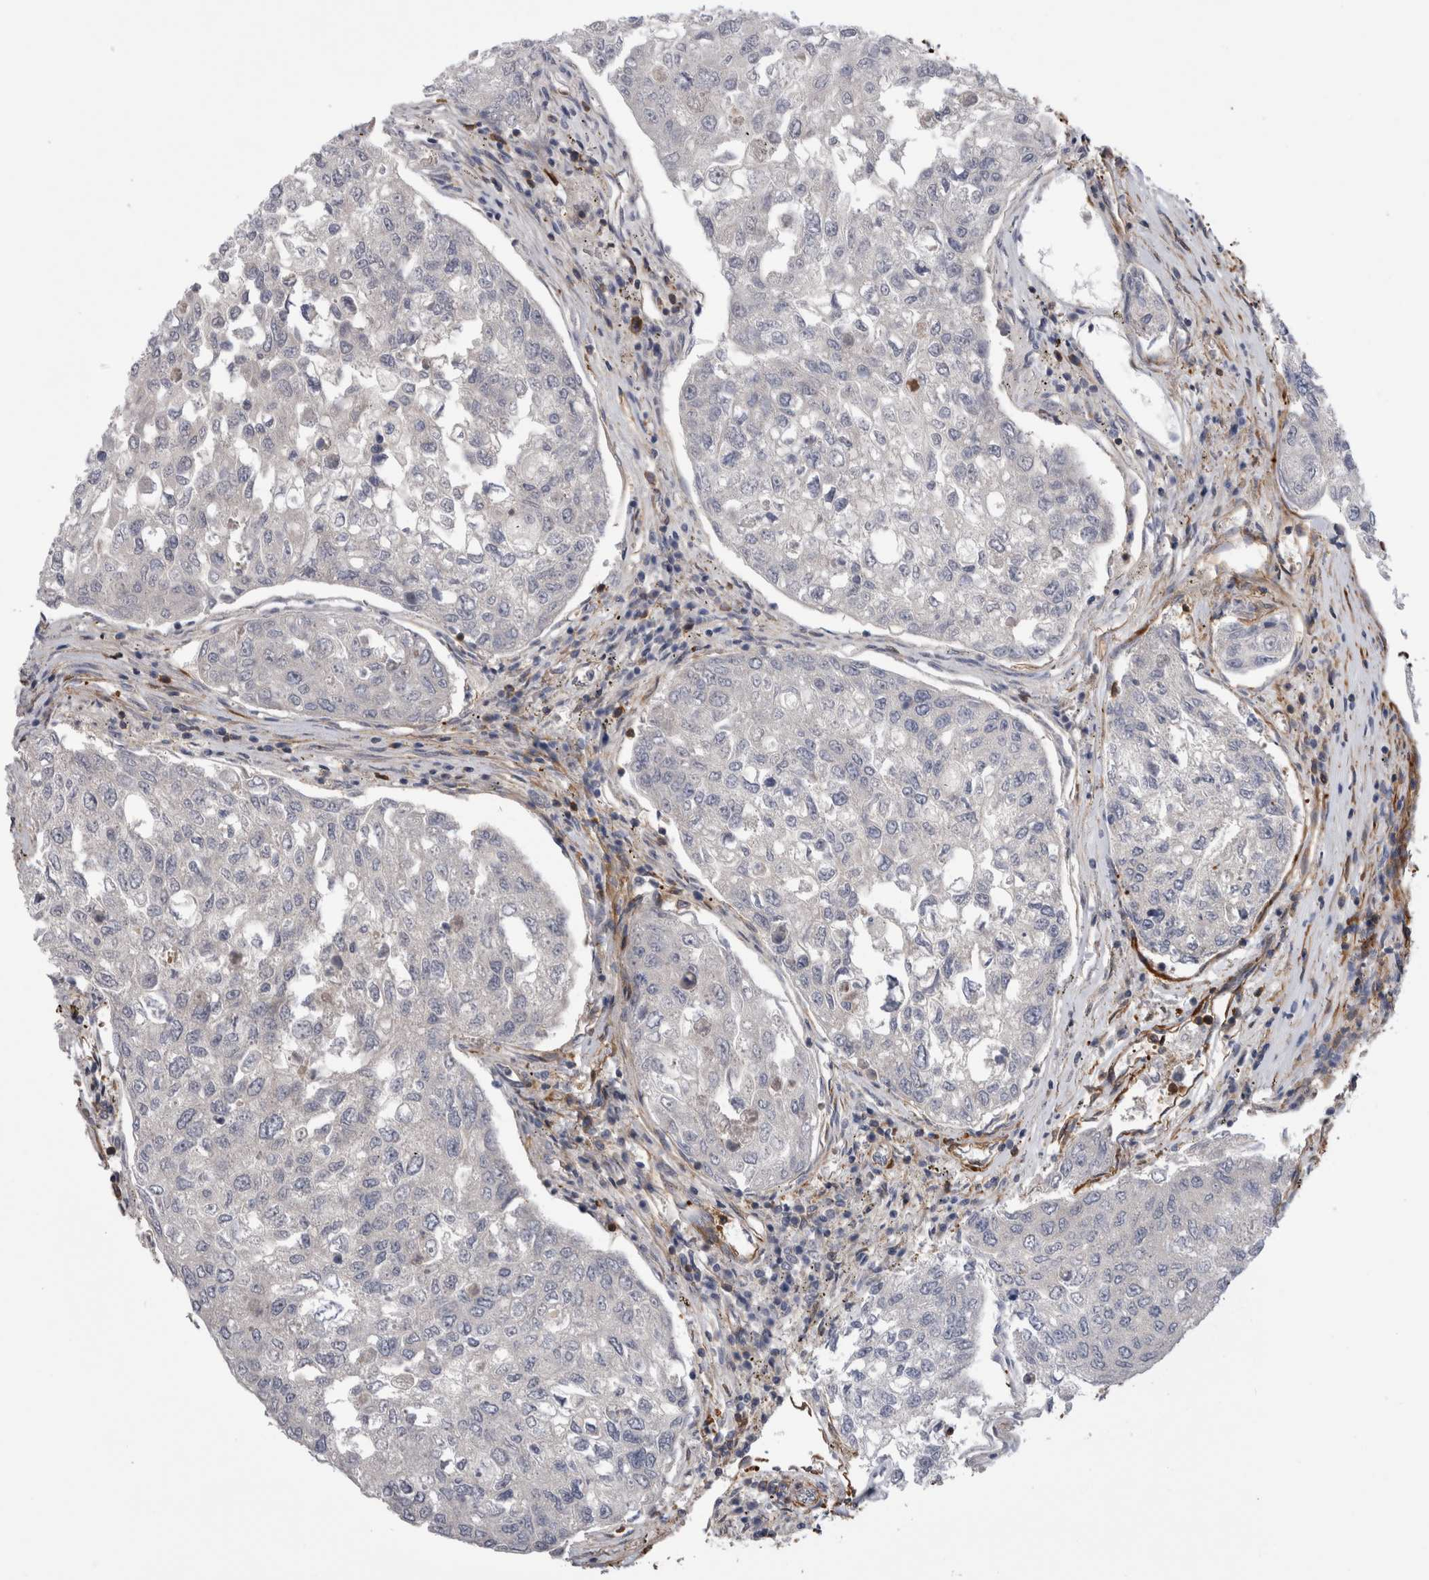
{"staining": {"intensity": "negative", "quantity": "none", "location": "none"}, "tissue": "urothelial cancer", "cell_type": "Tumor cells", "image_type": "cancer", "snomed": [{"axis": "morphology", "description": "Urothelial carcinoma, High grade"}, {"axis": "topography", "description": "Lymph node"}, {"axis": "topography", "description": "Urinary bladder"}], "caption": "A high-resolution micrograph shows immunohistochemistry (IHC) staining of urothelial cancer, which reveals no significant positivity in tumor cells.", "gene": "EPRS1", "patient": {"sex": "male", "age": 51}}